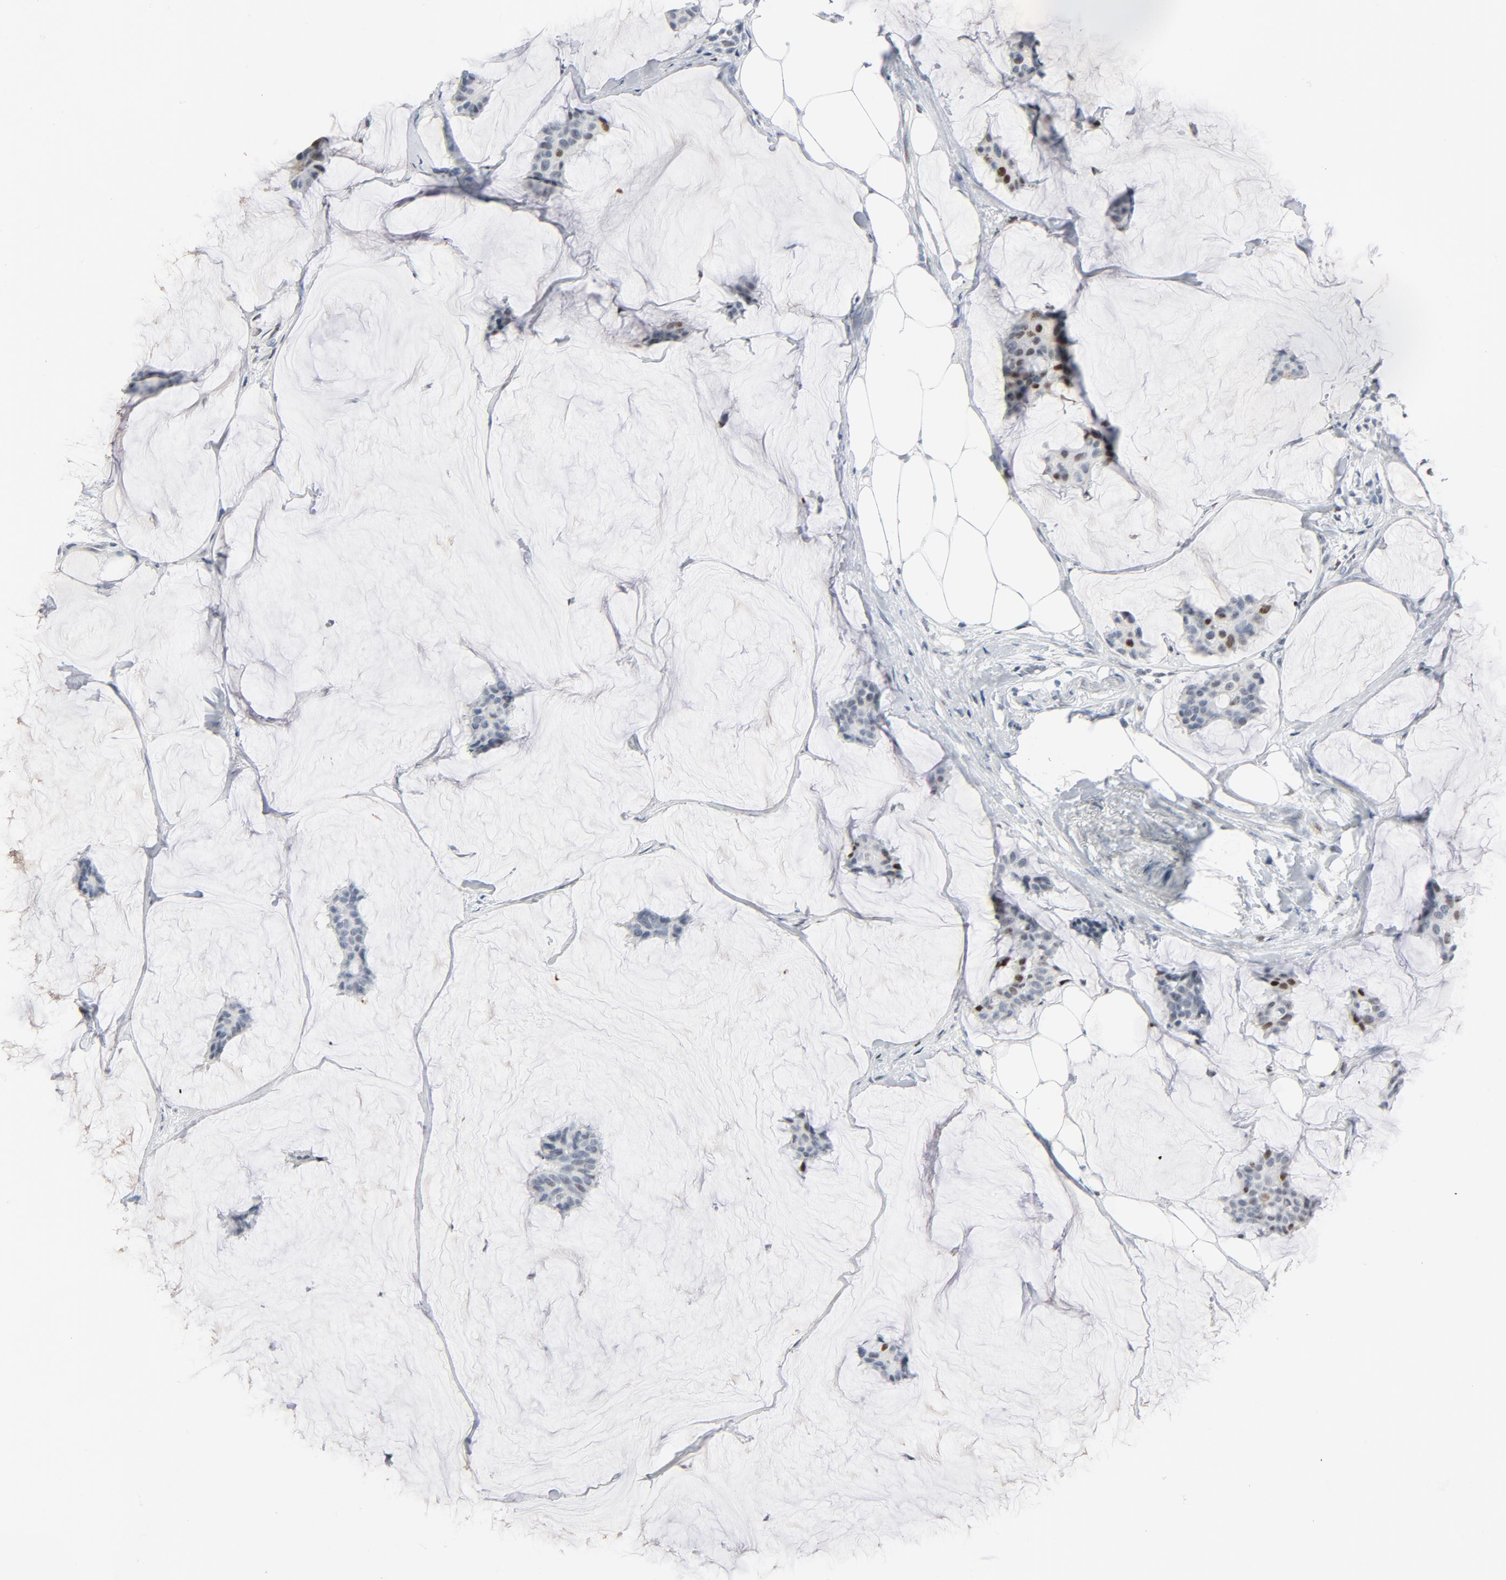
{"staining": {"intensity": "moderate", "quantity": "<25%", "location": "nuclear"}, "tissue": "breast cancer", "cell_type": "Tumor cells", "image_type": "cancer", "snomed": [{"axis": "morphology", "description": "Duct carcinoma"}, {"axis": "topography", "description": "Breast"}], "caption": "Protein staining of breast cancer (infiltrating ductal carcinoma) tissue demonstrates moderate nuclear positivity in about <25% of tumor cells. (brown staining indicates protein expression, while blue staining denotes nuclei).", "gene": "POLD1", "patient": {"sex": "female", "age": 93}}